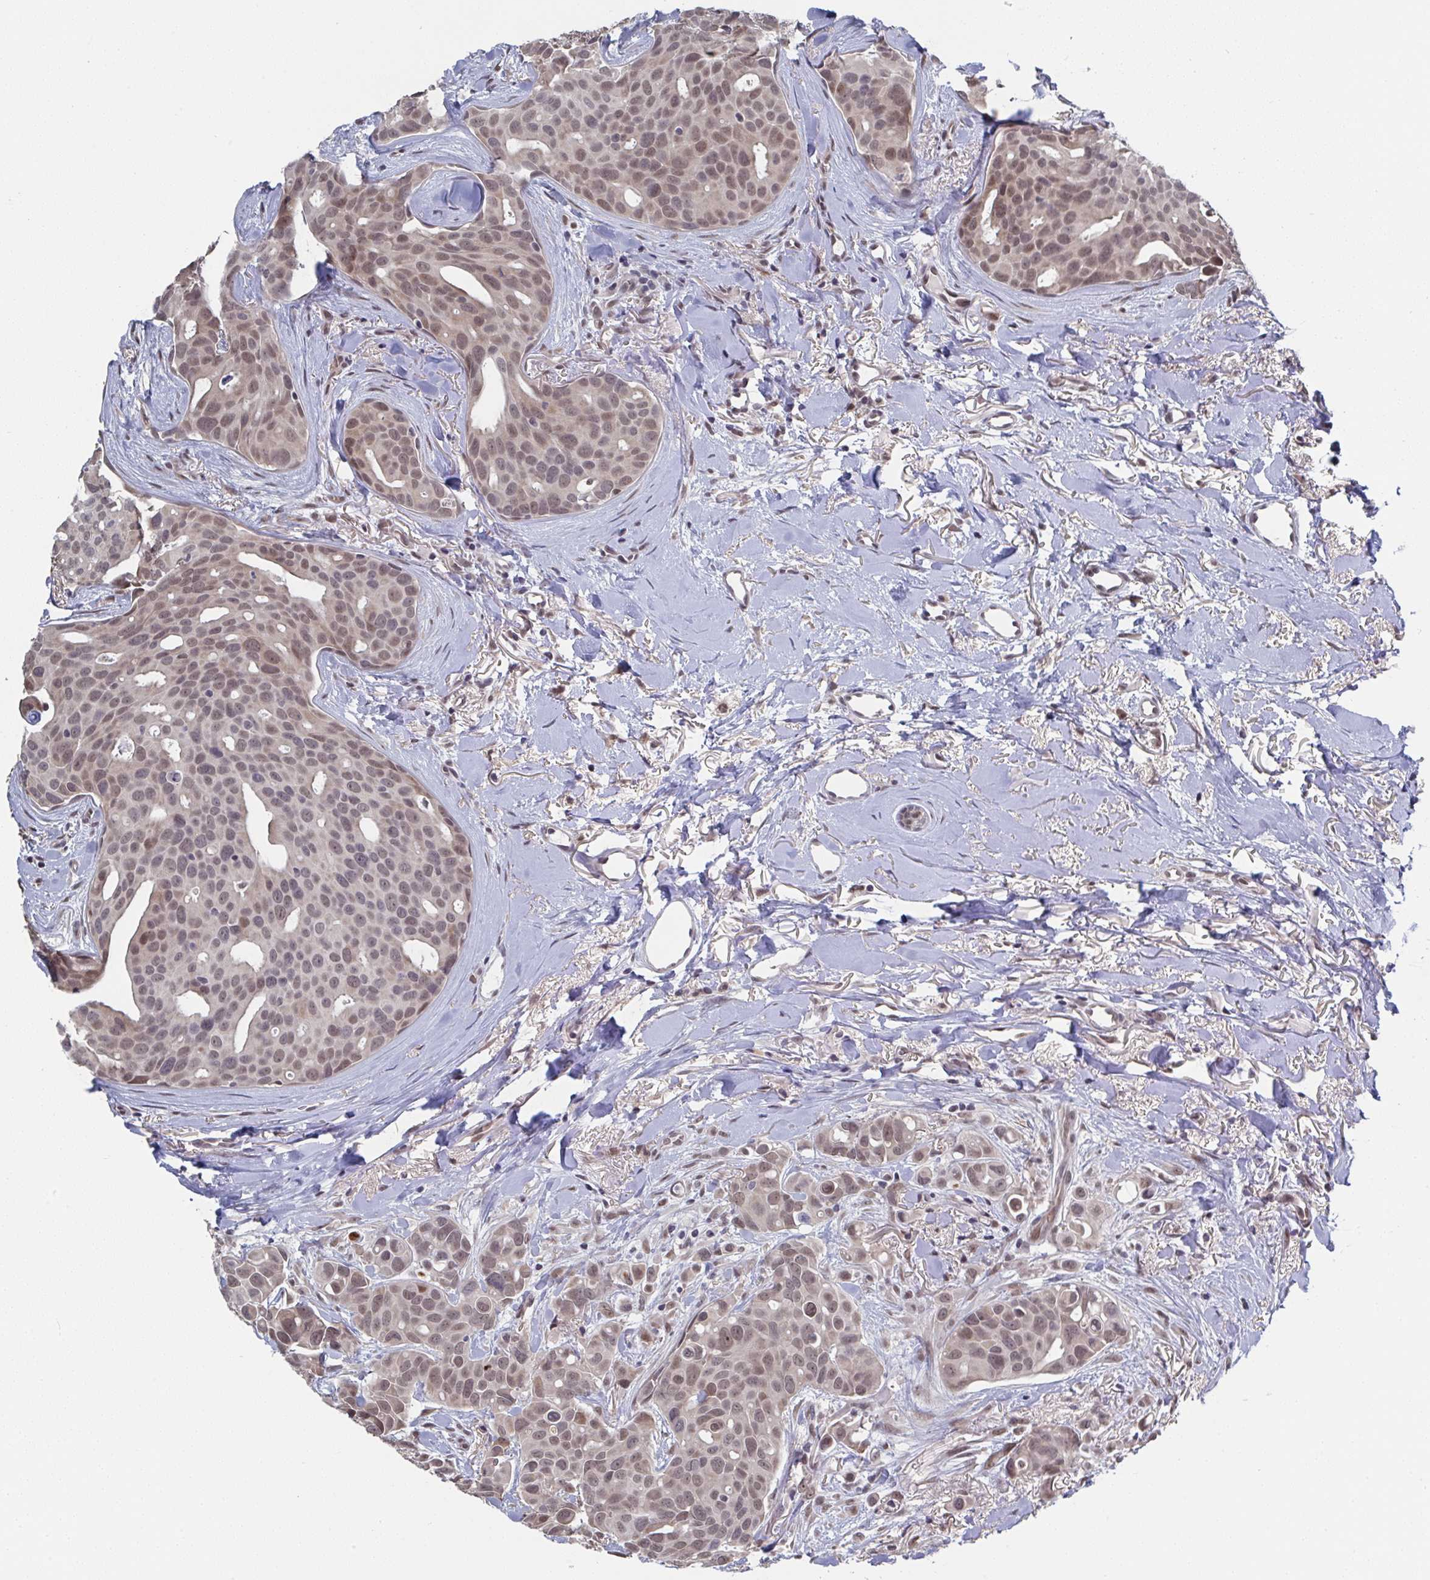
{"staining": {"intensity": "moderate", "quantity": ">75%", "location": "nuclear"}, "tissue": "breast cancer", "cell_type": "Tumor cells", "image_type": "cancer", "snomed": [{"axis": "morphology", "description": "Duct carcinoma"}, {"axis": "topography", "description": "Breast"}], "caption": "Protein expression analysis of breast cancer exhibits moderate nuclear positivity in approximately >75% of tumor cells.", "gene": "JMJD1C", "patient": {"sex": "female", "age": 54}}